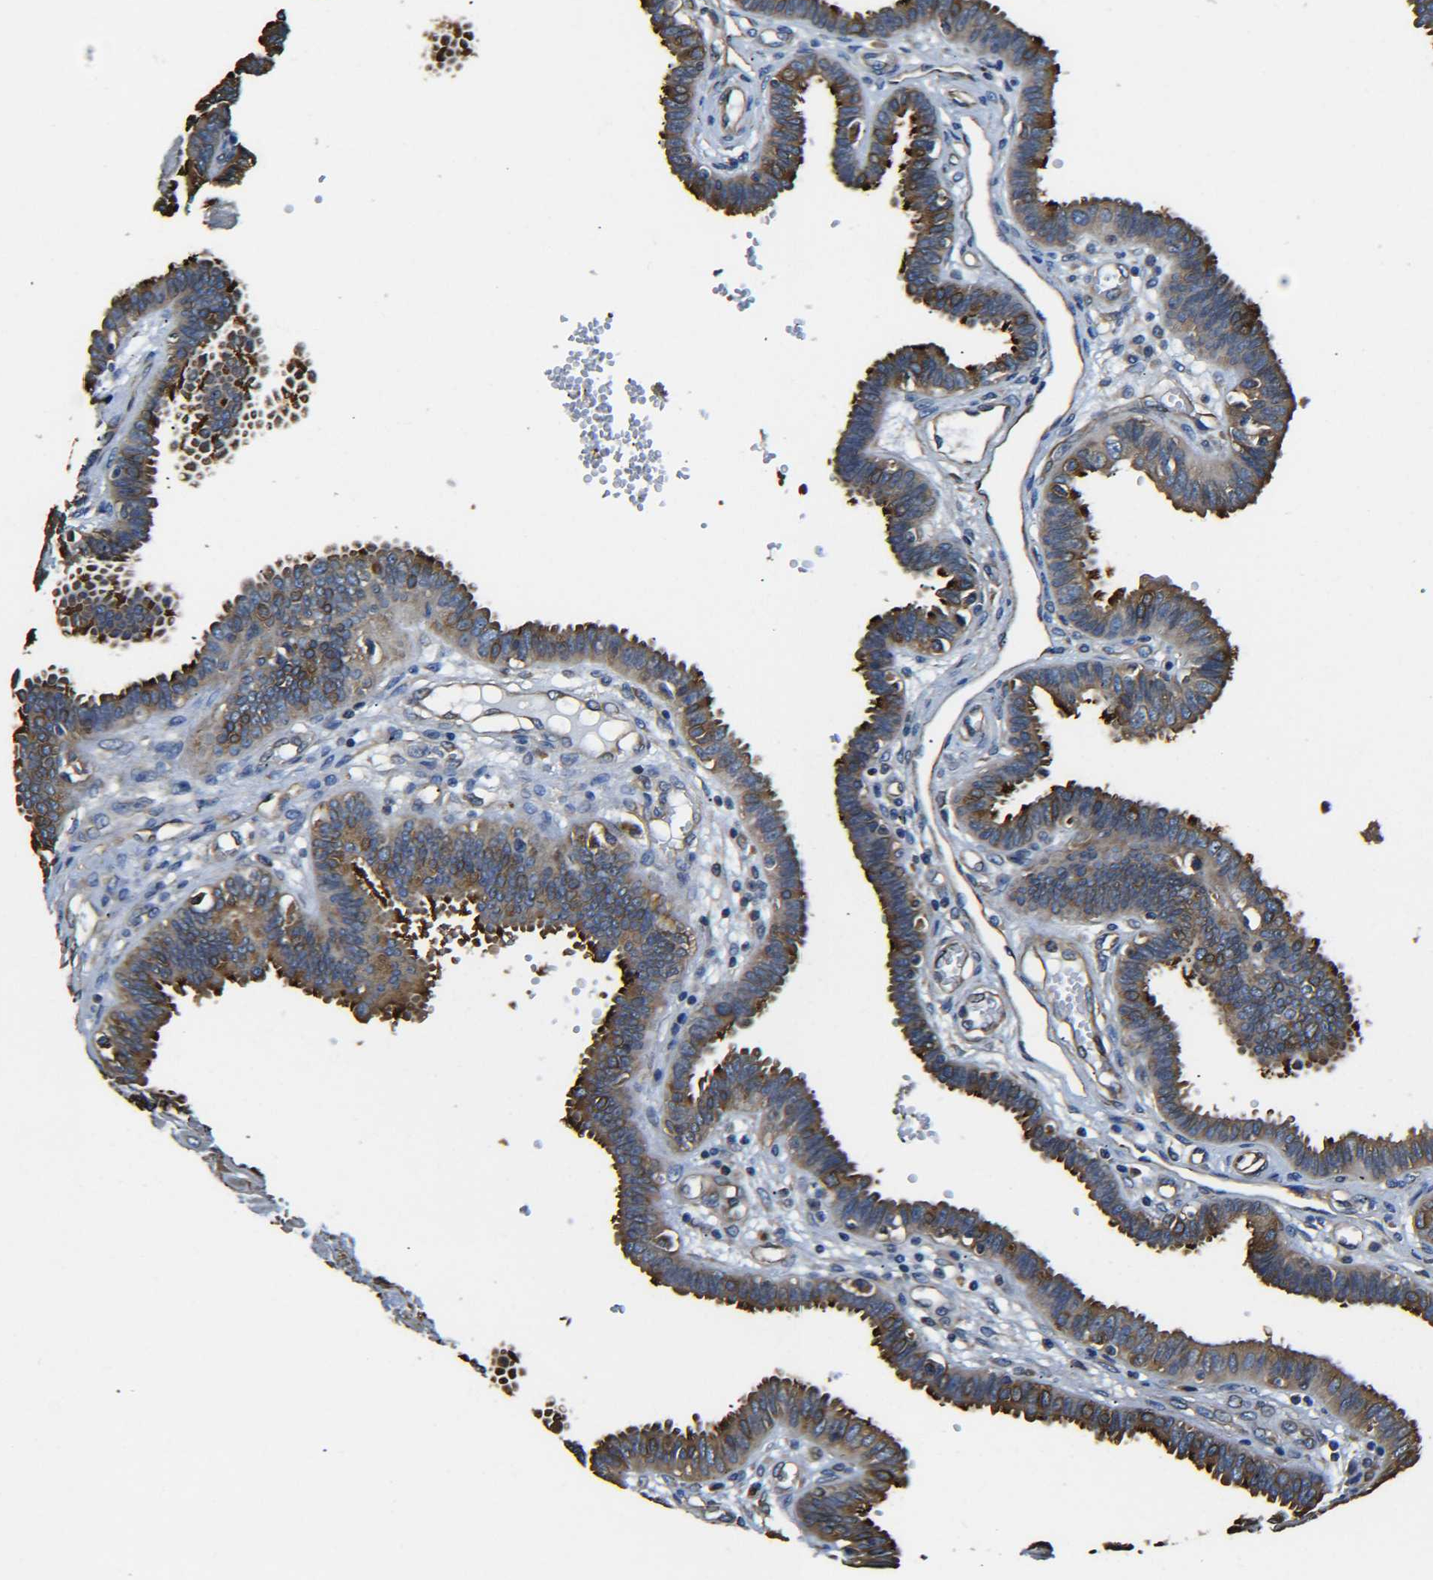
{"staining": {"intensity": "strong", "quantity": ">75%", "location": "cytoplasmic/membranous"}, "tissue": "fallopian tube", "cell_type": "Glandular cells", "image_type": "normal", "snomed": [{"axis": "morphology", "description": "Normal tissue, NOS"}, {"axis": "topography", "description": "Fallopian tube"}], "caption": "An immunohistochemistry image of normal tissue is shown. Protein staining in brown highlights strong cytoplasmic/membranous positivity in fallopian tube within glandular cells.", "gene": "TUBB", "patient": {"sex": "female", "age": 32}}